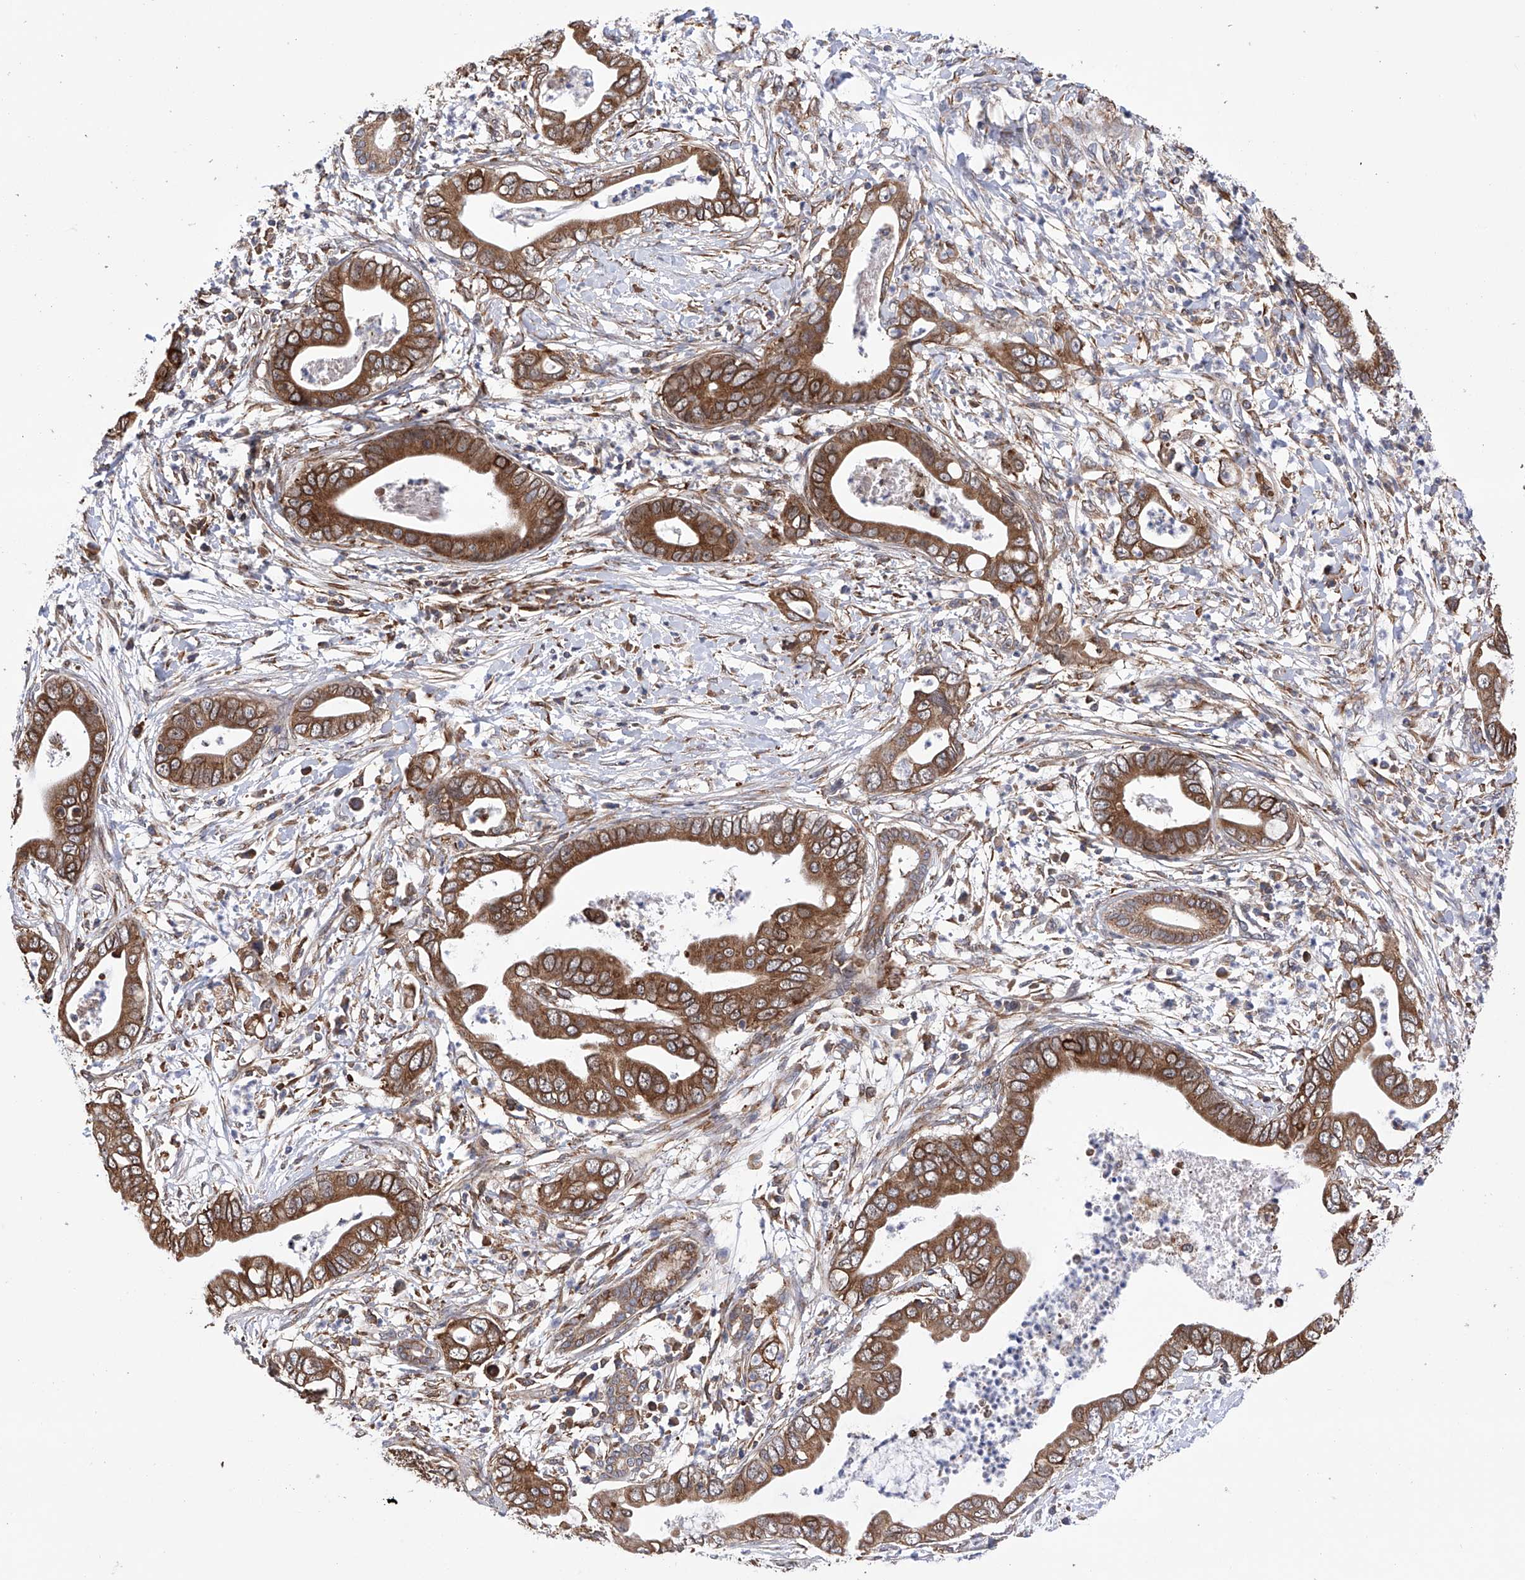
{"staining": {"intensity": "moderate", "quantity": ">75%", "location": "cytoplasmic/membranous"}, "tissue": "pancreatic cancer", "cell_type": "Tumor cells", "image_type": "cancer", "snomed": [{"axis": "morphology", "description": "Adenocarcinoma, NOS"}, {"axis": "topography", "description": "Pancreas"}], "caption": "IHC photomicrograph of neoplastic tissue: pancreatic adenocarcinoma stained using IHC shows medium levels of moderate protein expression localized specifically in the cytoplasmic/membranous of tumor cells, appearing as a cytoplasmic/membranous brown color.", "gene": "DNAH8", "patient": {"sex": "male", "age": 75}}